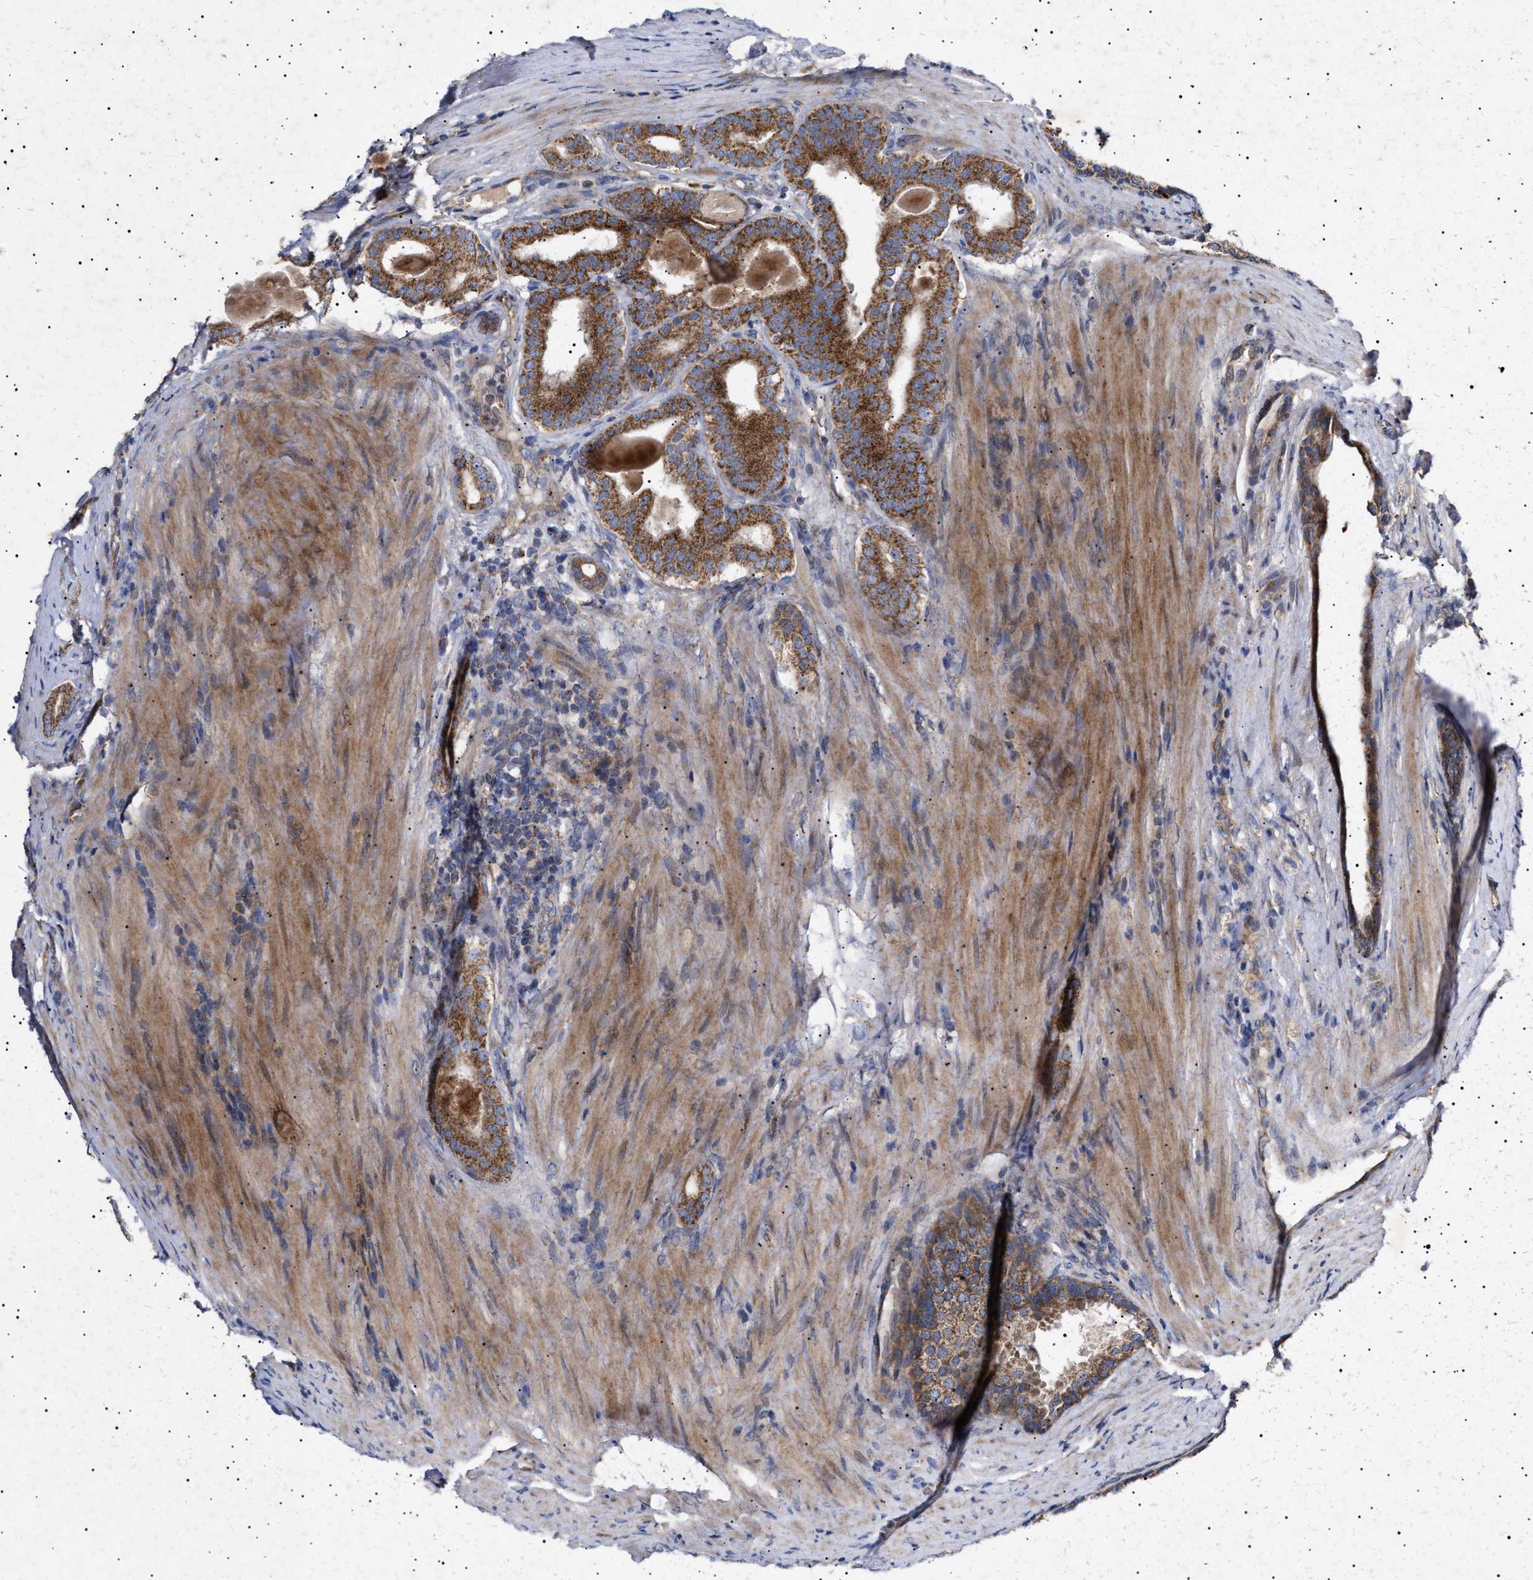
{"staining": {"intensity": "strong", "quantity": ">75%", "location": "cytoplasmic/membranous"}, "tissue": "prostate cancer", "cell_type": "Tumor cells", "image_type": "cancer", "snomed": [{"axis": "morphology", "description": "Adenocarcinoma, High grade"}, {"axis": "topography", "description": "Prostate"}], "caption": "An image of prostate cancer (high-grade adenocarcinoma) stained for a protein displays strong cytoplasmic/membranous brown staining in tumor cells. (DAB (3,3'-diaminobenzidine) IHC with brightfield microscopy, high magnification).", "gene": "MRPL10", "patient": {"sex": "male", "age": 60}}